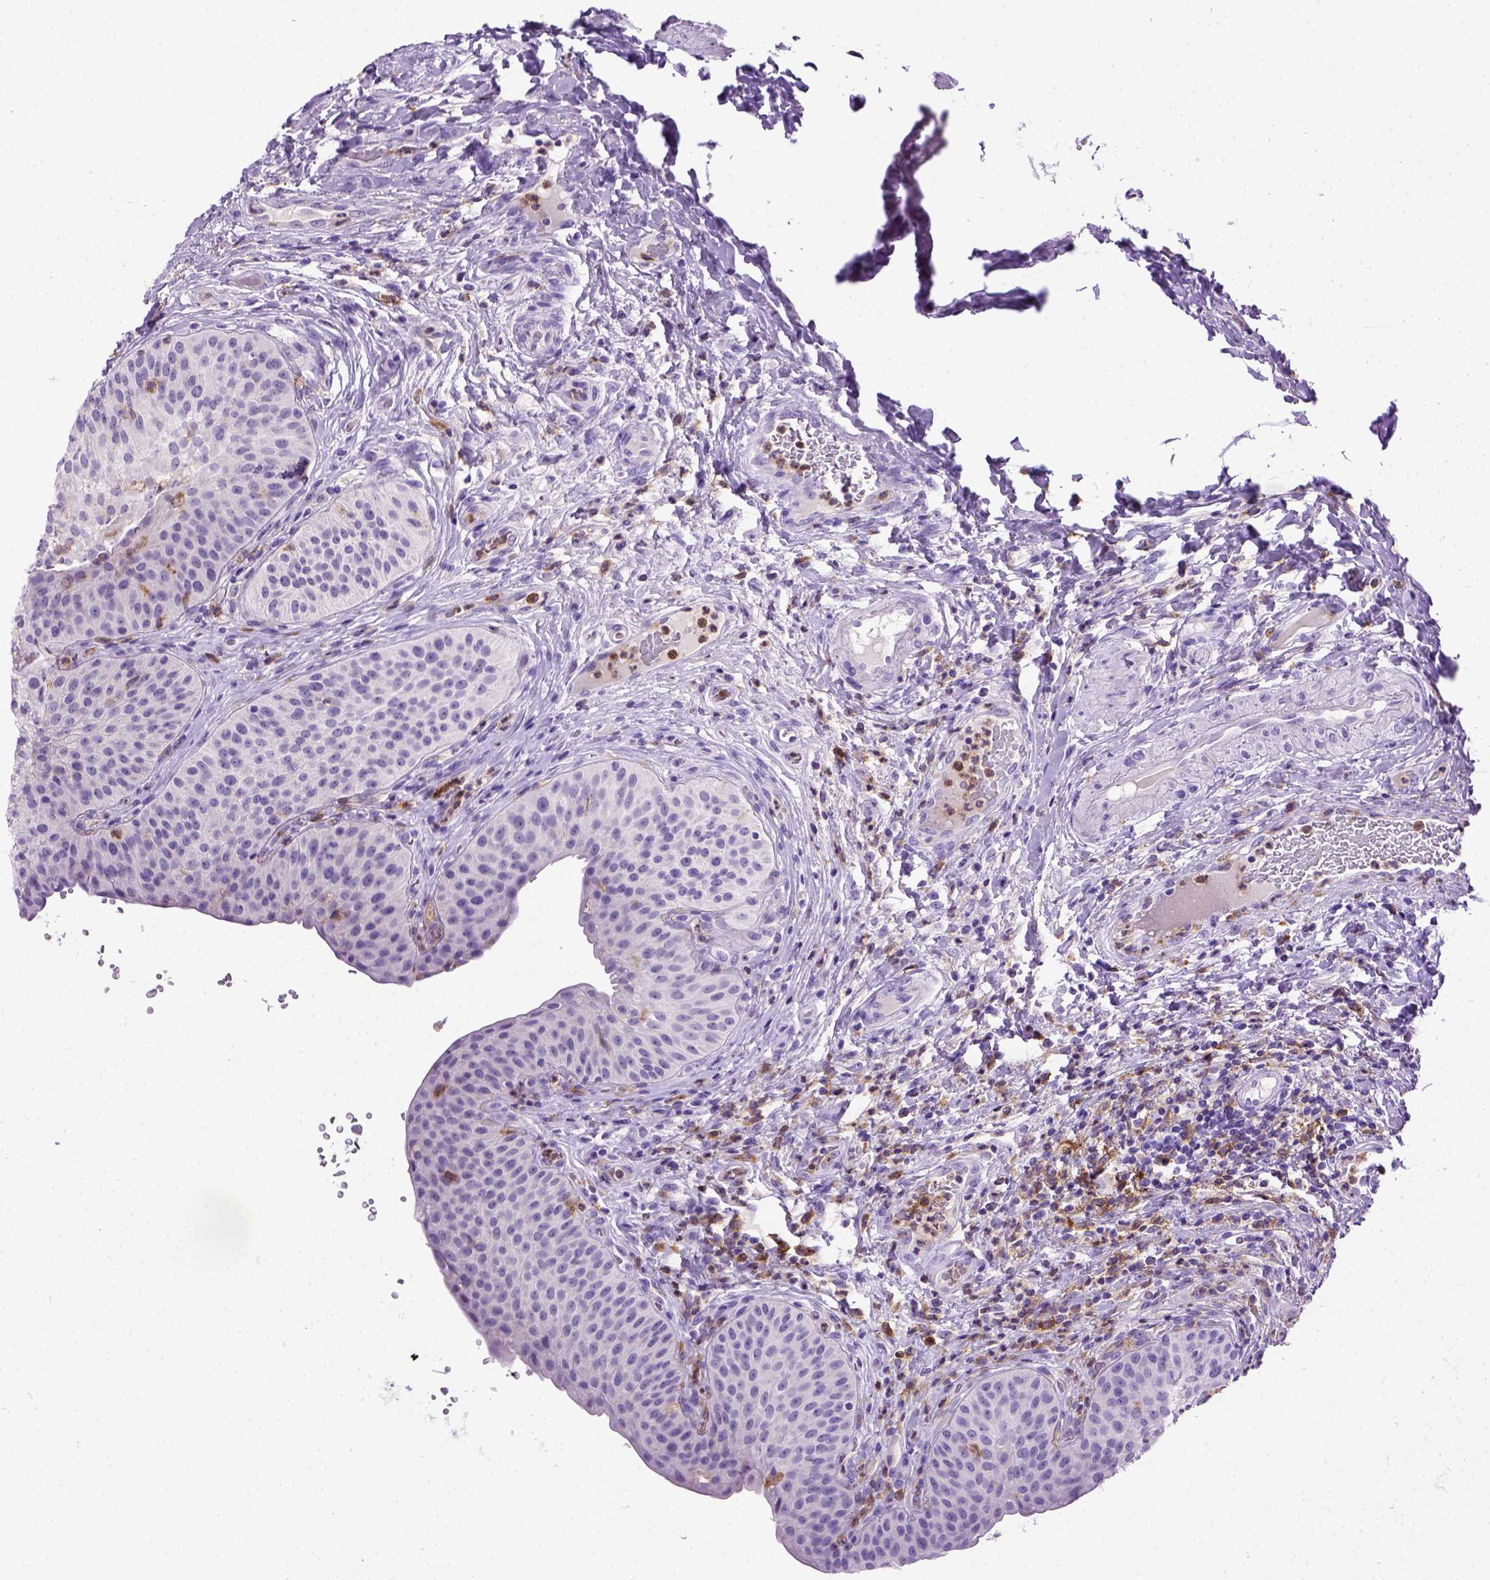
{"staining": {"intensity": "negative", "quantity": "none", "location": "none"}, "tissue": "urinary bladder", "cell_type": "Urothelial cells", "image_type": "normal", "snomed": [{"axis": "morphology", "description": "Normal tissue, NOS"}, {"axis": "topography", "description": "Urinary bladder"}], "caption": "Urinary bladder was stained to show a protein in brown. There is no significant expression in urothelial cells. Nuclei are stained in blue.", "gene": "ITGAX", "patient": {"sex": "male", "age": 66}}